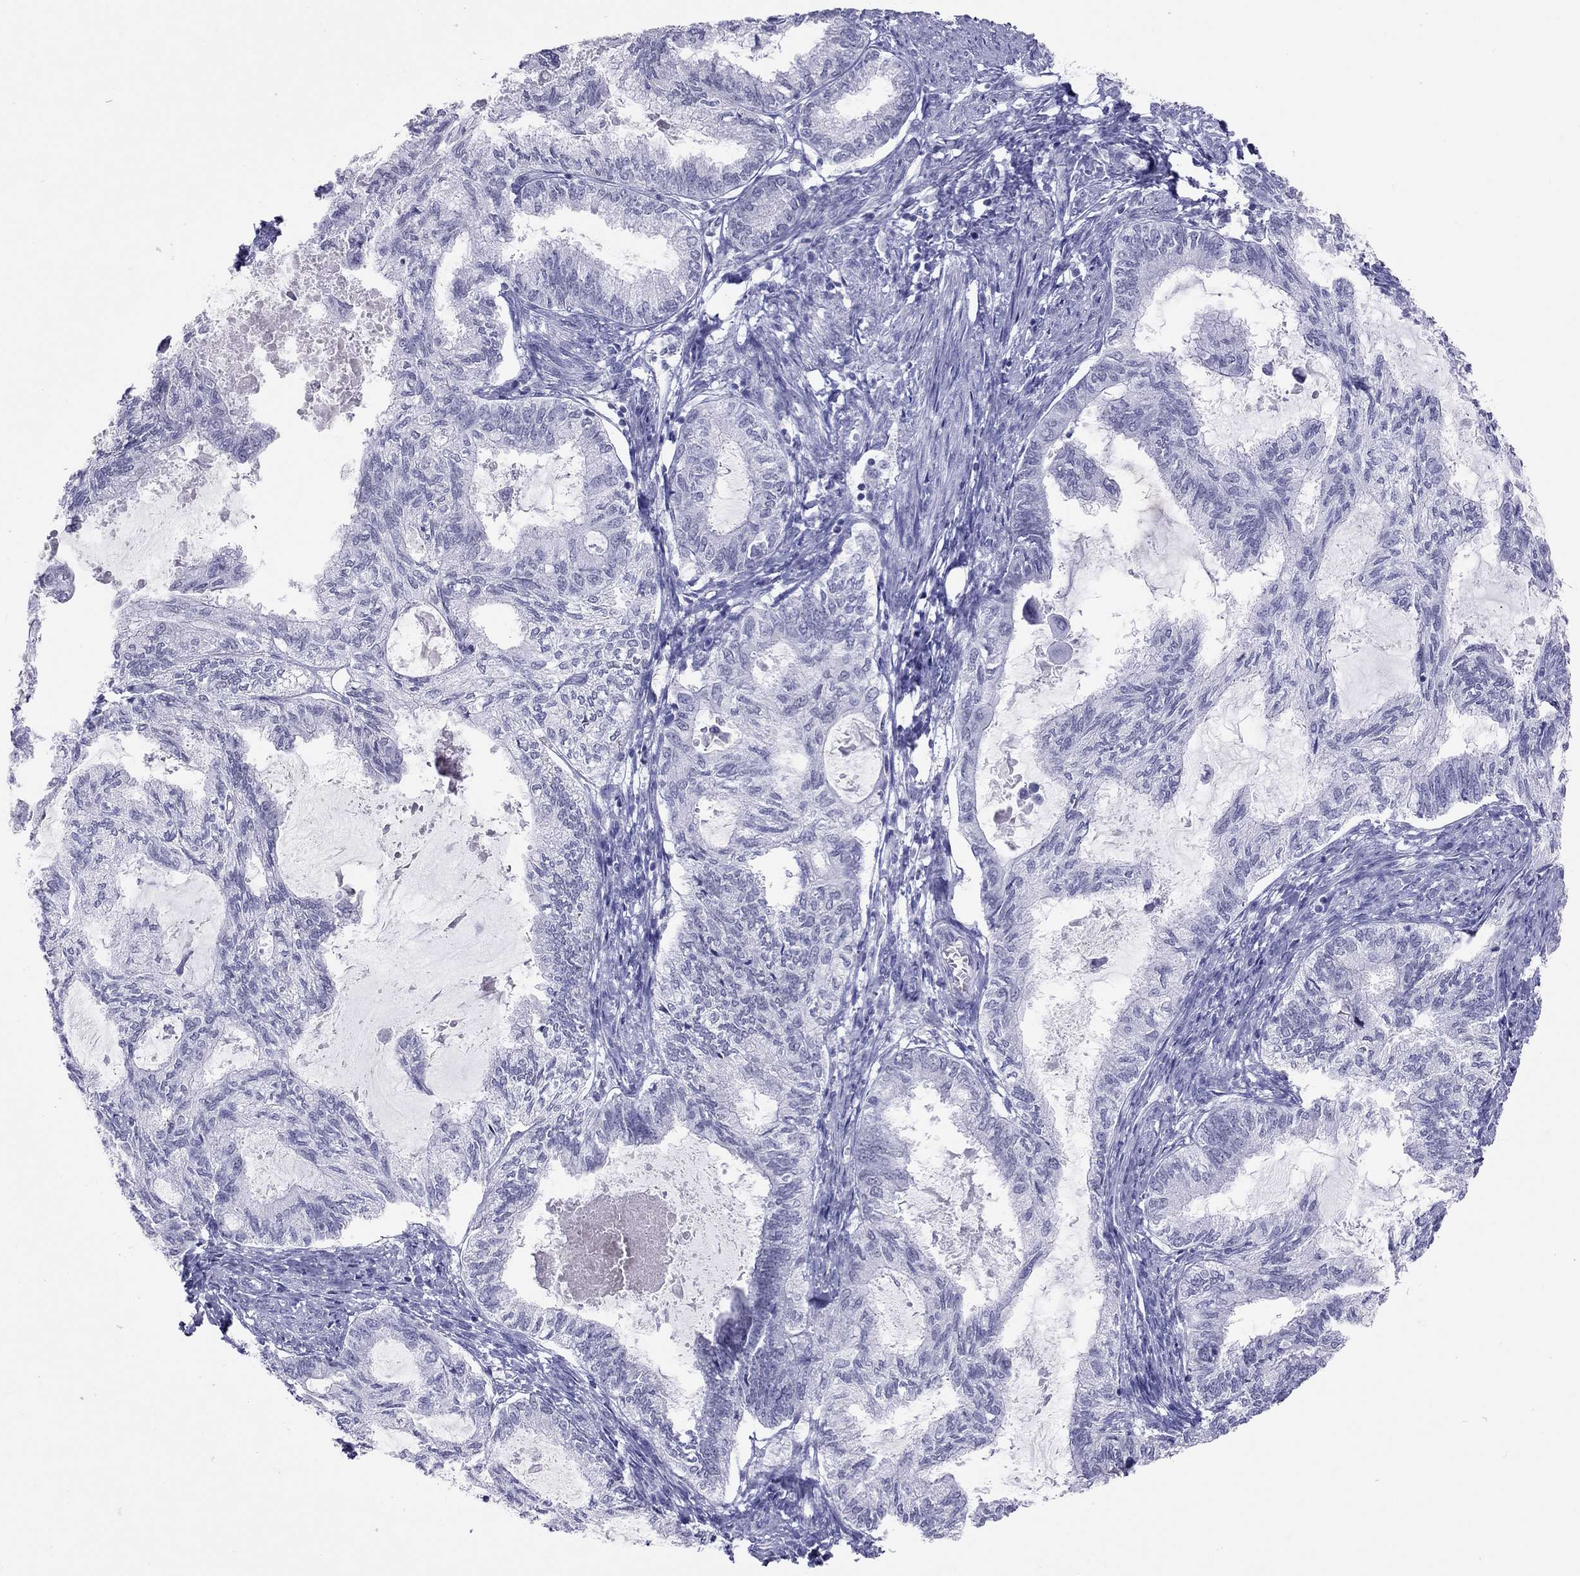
{"staining": {"intensity": "negative", "quantity": "none", "location": "none"}, "tissue": "endometrial cancer", "cell_type": "Tumor cells", "image_type": "cancer", "snomed": [{"axis": "morphology", "description": "Adenocarcinoma, NOS"}, {"axis": "topography", "description": "Endometrium"}], "caption": "Tumor cells show no significant positivity in endometrial cancer.", "gene": "JHY", "patient": {"sex": "female", "age": 86}}